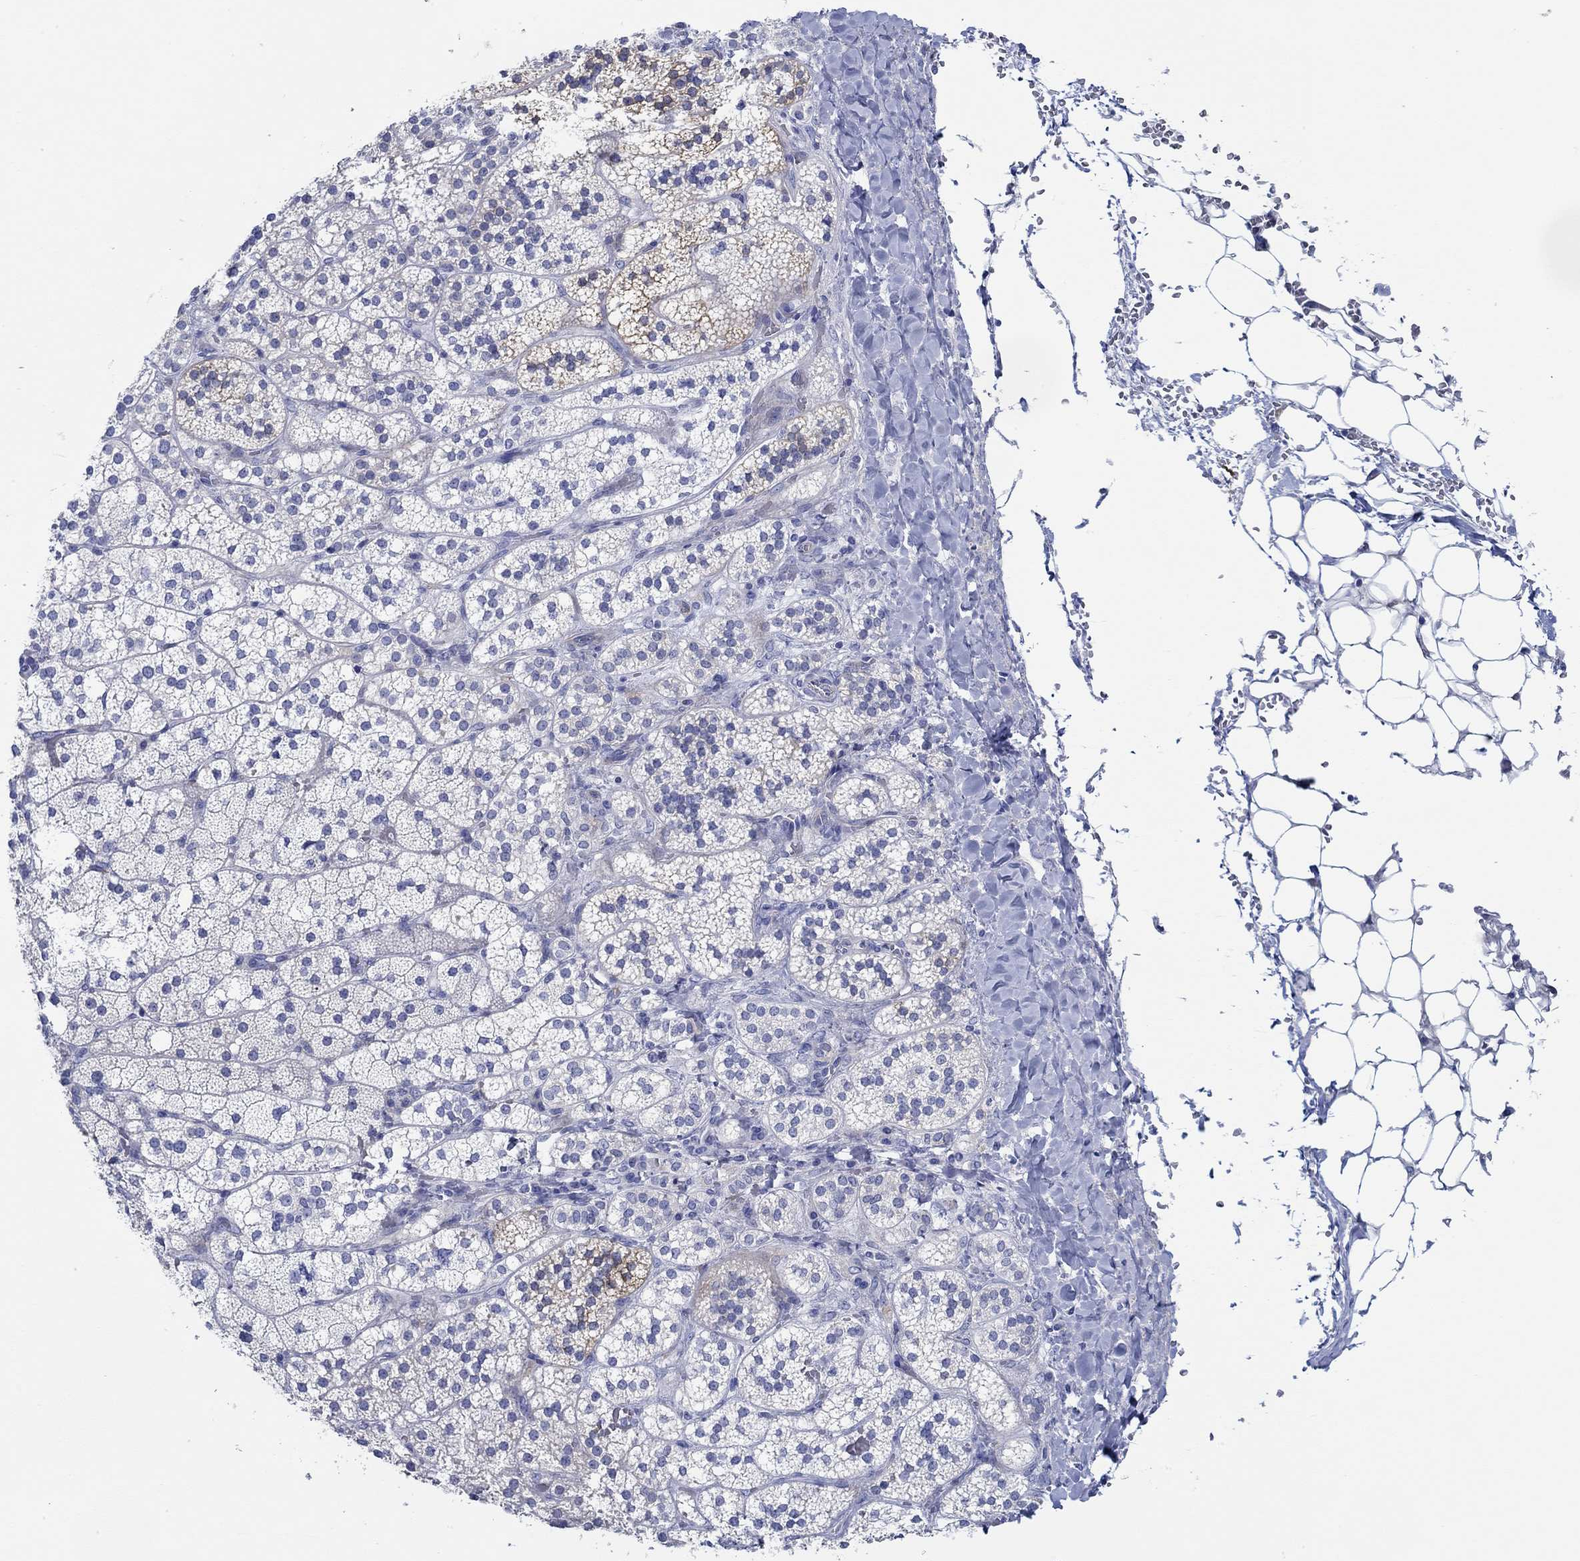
{"staining": {"intensity": "moderate", "quantity": "<25%", "location": "cytoplasmic/membranous"}, "tissue": "adrenal gland", "cell_type": "Glandular cells", "image_type": "normal", "snomed": [{"axis": "morphology", "description": "Normal tissue, NOS"}, {"axis": "topography", "description": "Adrenal gland"}], "caption": "Immunohistochemistry of unremarkable adrenal gland reveals low levels of moderate cytoplasmic/membranous staining in about <25% of glandular cells. The staining was performed using DAB (3,3'-diaminobenzidine) to visualize the protein expression in brown, while the nuclei were stained in blue with hematoxylin (Magnification: 20x).", "gene": "IGFBP6", "patient": {"sex": "male", "age": 53}}